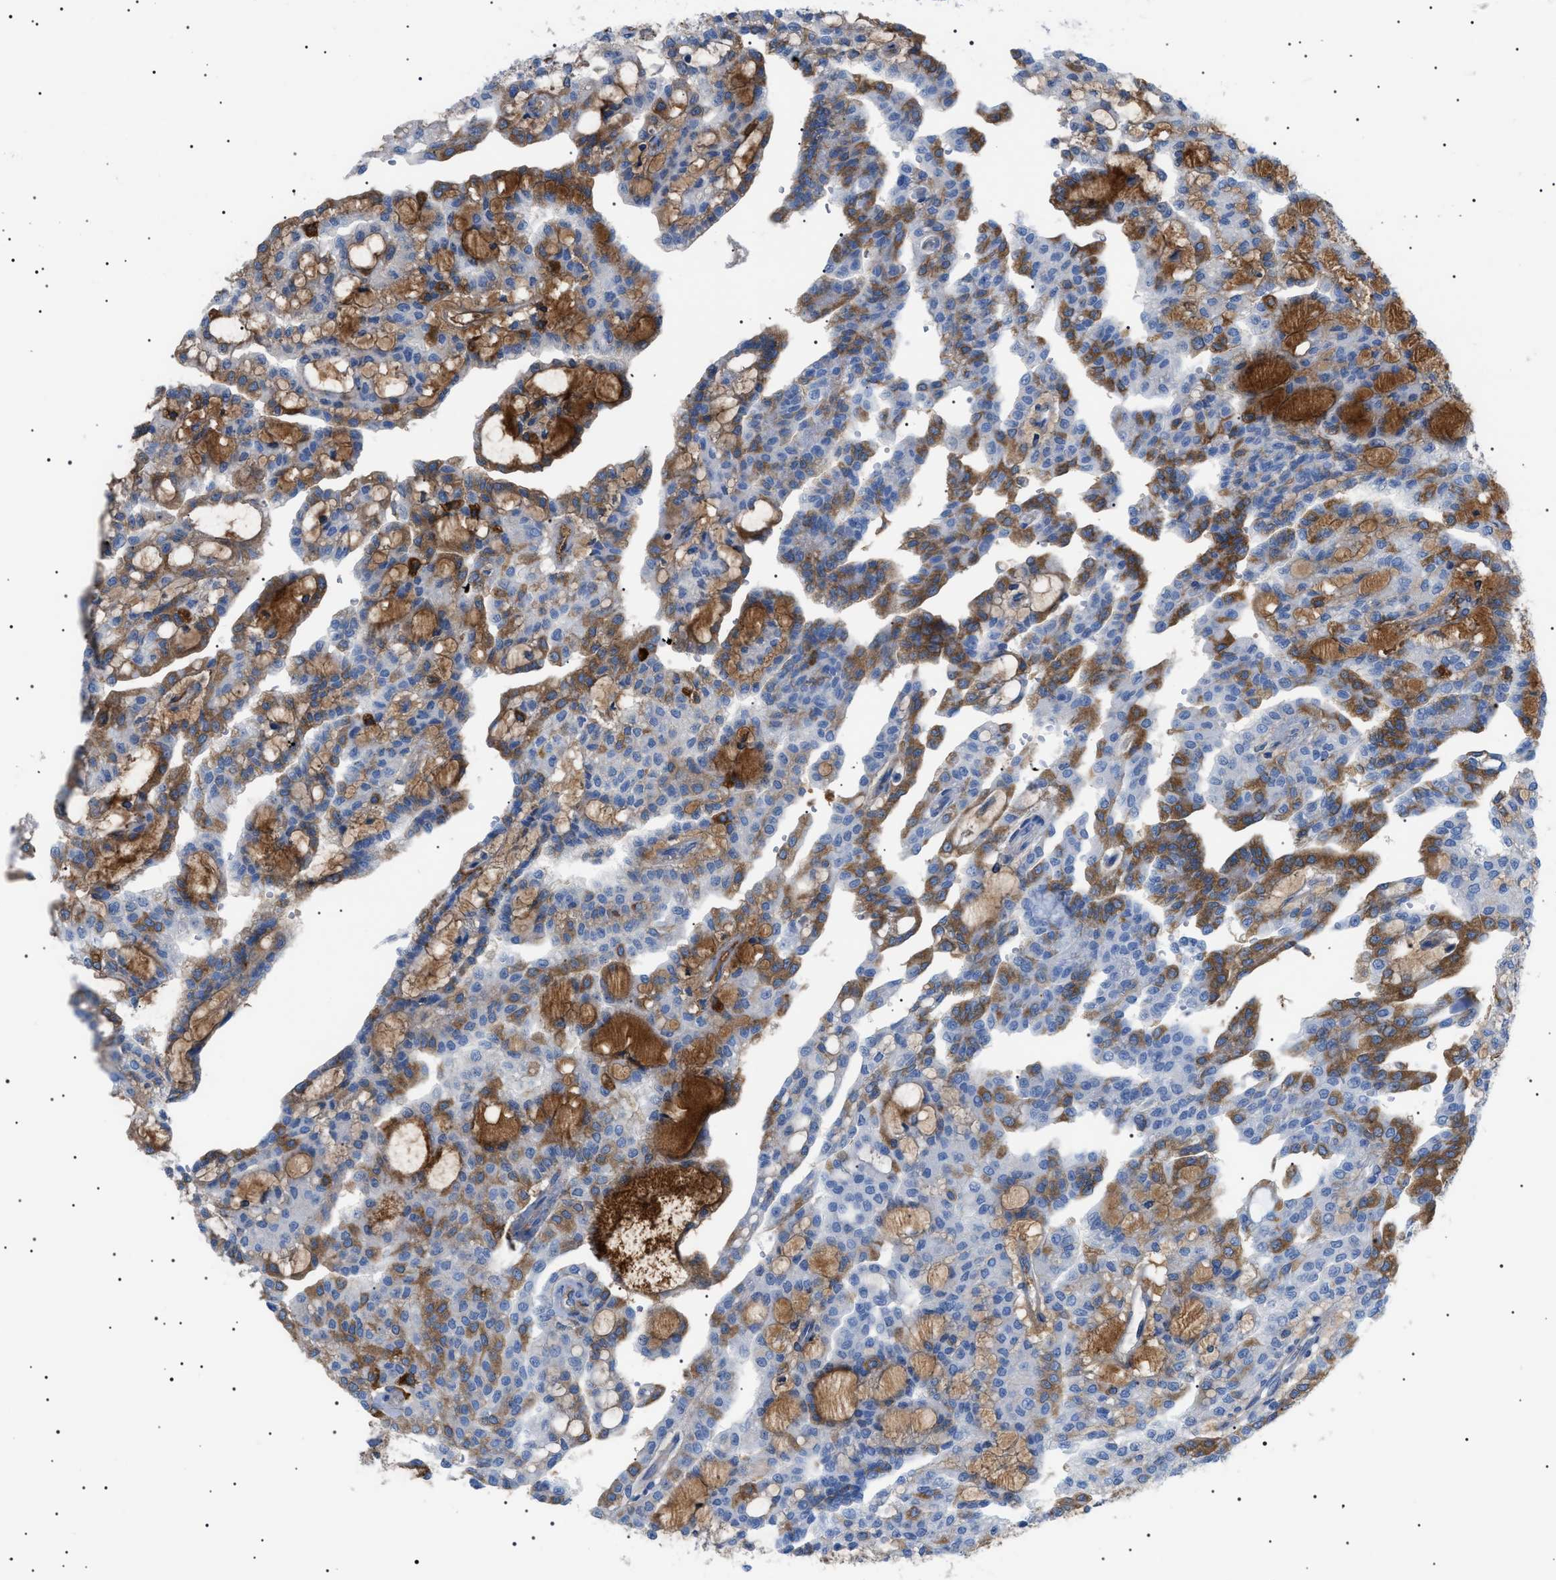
{"staining": {"intensity": "moderate", "quantity": "<25%", "location": "cytoplasmic/membranous"}, "tissue": "renal cancer", "cell_type": "Tumor cells", "image_type": "cancer", "snomed": [{"axis": "morphology", "description": "Adenocarcinoma, NOS"}, {"axis": "topography", "description": "Kidney"}], "caption": "Immunohistochemical staining of human adenocarcinoma (renal) exhibits moderate cytoplasmic/membranous protein staining in about <25% of tumor cells.", "gene": "LPA", "patient": {"sex": "male", "age": 63}}